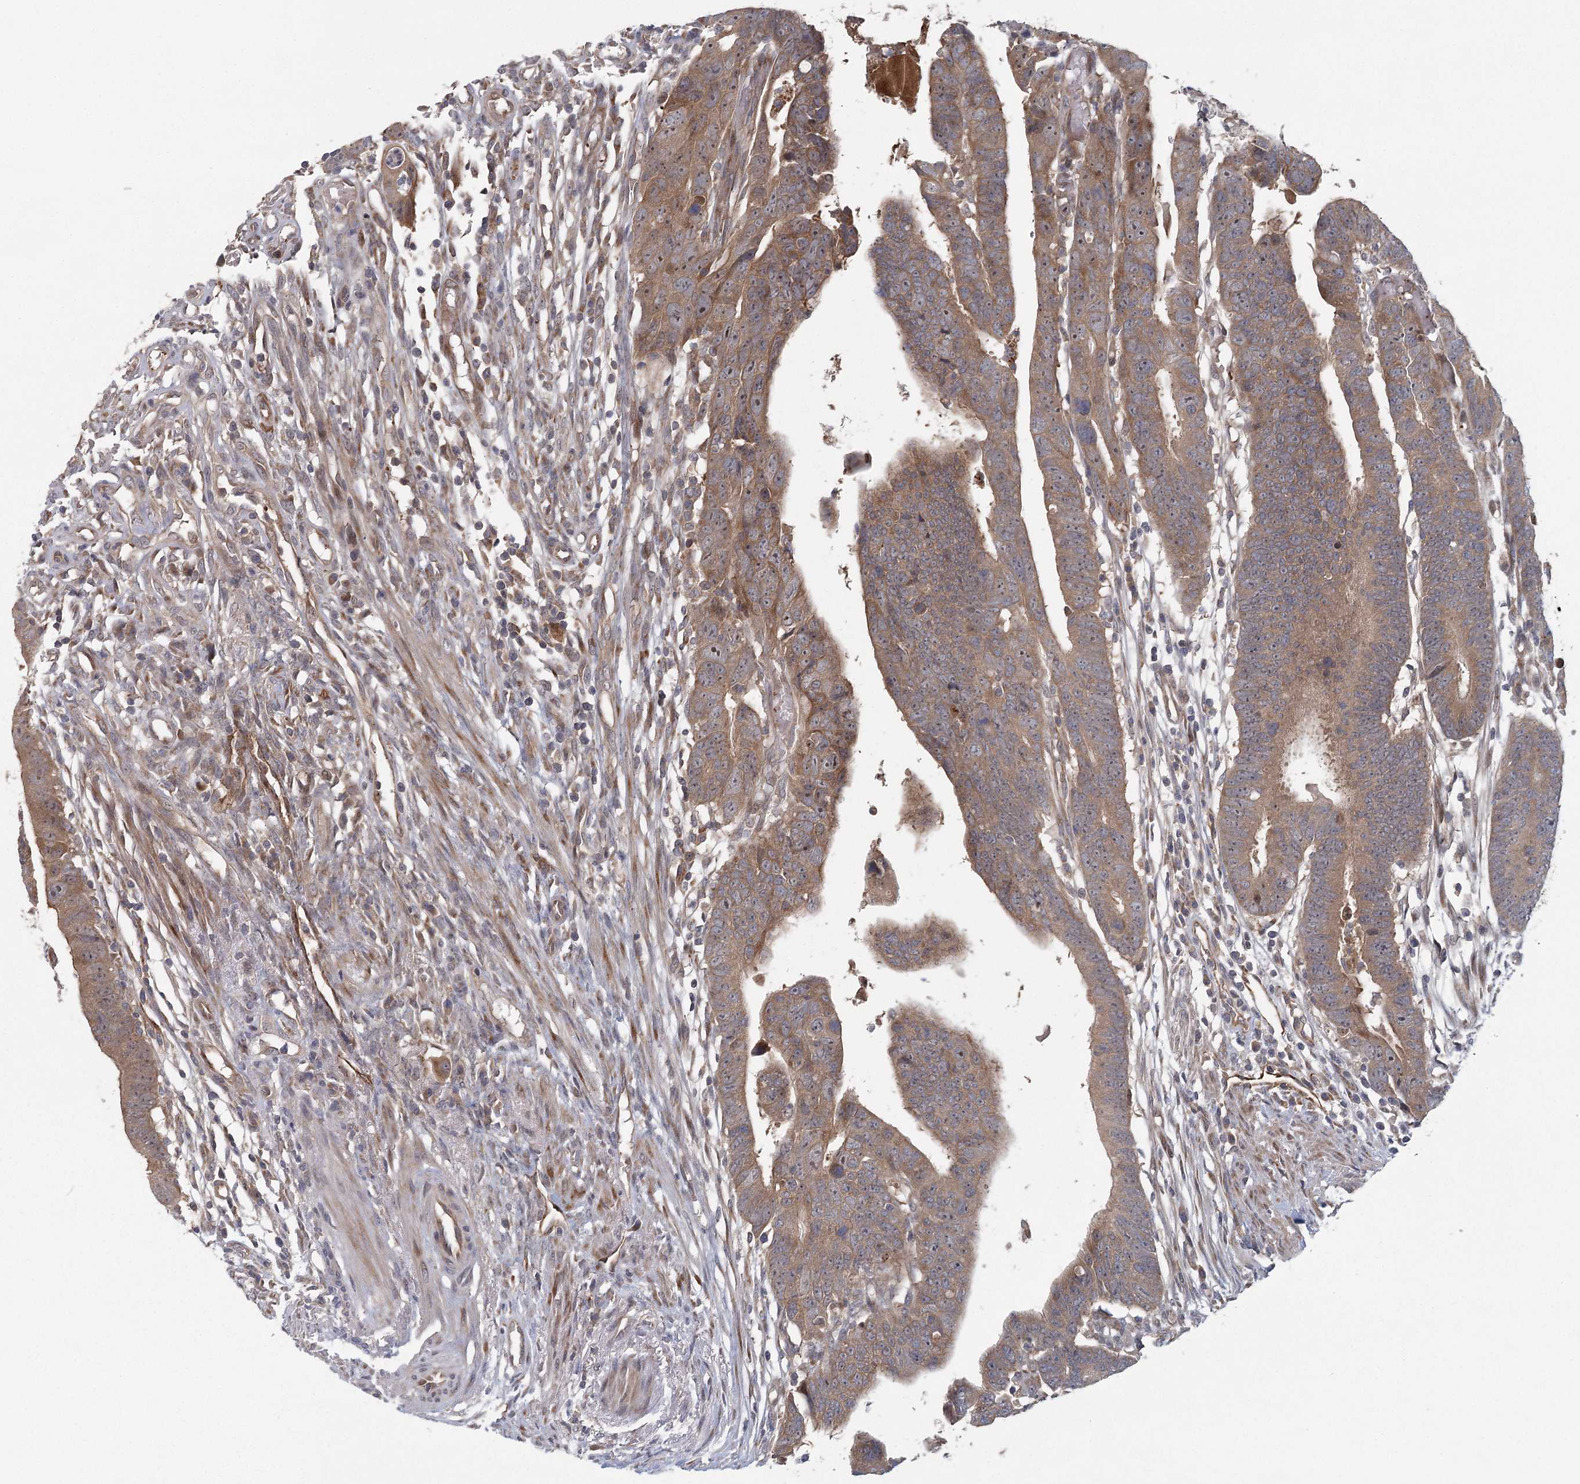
{"staining": {"intensity": "moderate", "quantity": ">75%", "location": "cytoplasmic/membranous,nuclear"}, "tissue": "colorectal cancer", "cell_type": "Tumor cells", "image_type": "cancer", "snomed": [{"axis": "morphology", "description": "Adenocarcinoma, NOS"}, {"axis": "topography", "description": "Rectum"}], "caption": "Adenocarcinoma (colorectal) tissue reveals moderate cytoplasmic/membranous and nuclear expression in about >75% of tumor cells, visualized by immunohistochemistry.", "gene": "LRRC14B", "patient": {"sex": "female", "age": 65}}